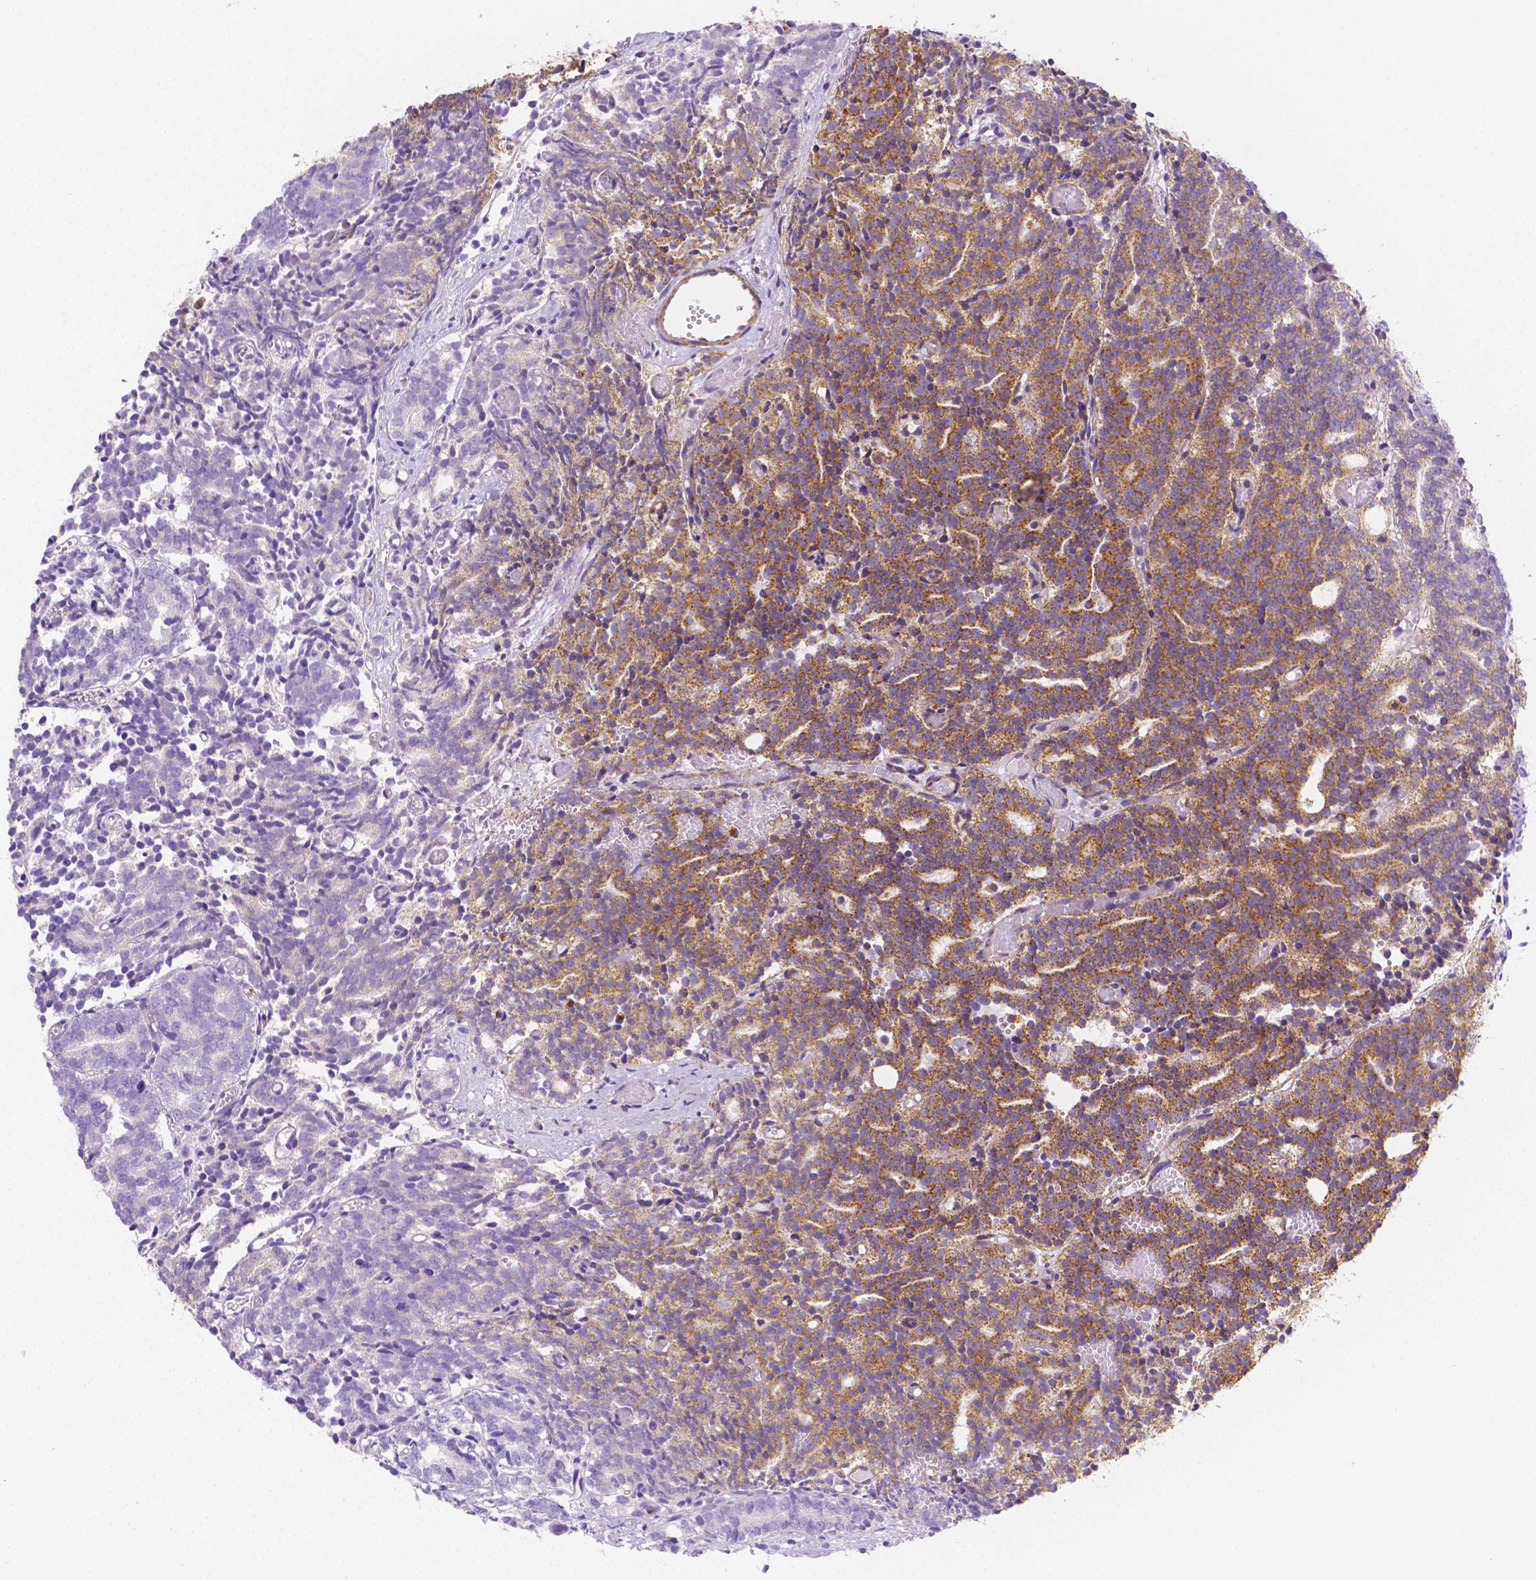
{"staining": {"intensity": "moderate", "quantity": "25%-75%", "location": "cytoplasmic/membranous"}, "tissue": "prostate cancer", "cell_type": "Tumor cells", "image_type": "cancer", "snomed": [{"axis": "morphology", "description": "Adenocarcinoma, High grade"}, {"axis": "topography", "description": "Prostate"}], "caption": "About 25%-75% of tumor cells in prostate cancer (high-grade adenocarcinoma) reveal moderate cytoplasmic/membranous protein positivity as visualized by brown immunohistochemical staining.", "gene": "SGTB", "patient": {"sex": "male", "age": 53}}